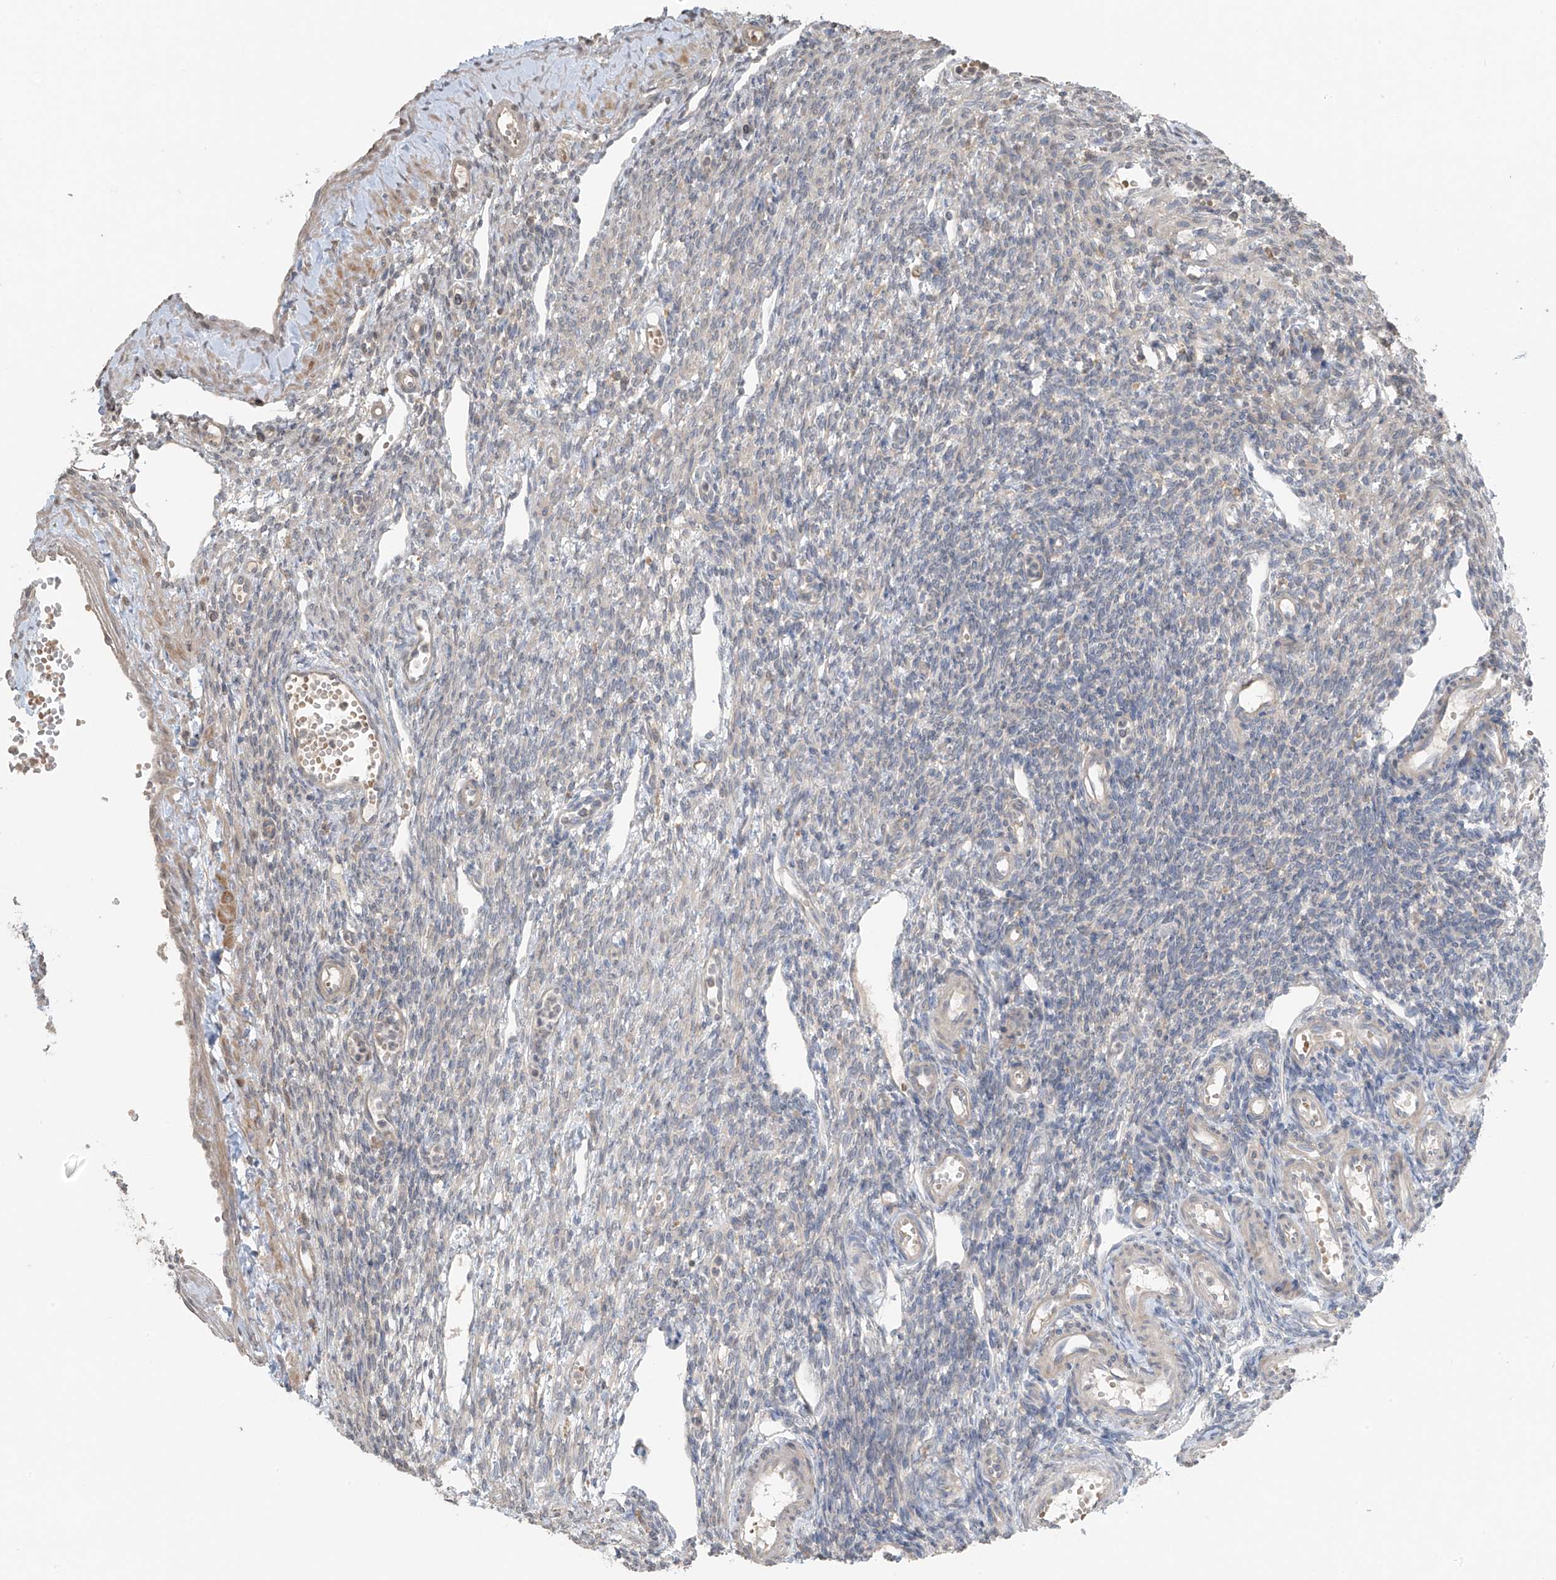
{"staining": {"intensity": "negative", "quantity": "none", "location": "none"}, "tissue": "ovary", "cell_type": "Follicle cells", "image_type": "normal", "snomed": [{"axis": "morphology", "description": "Normal tissue, NOS"}, {"axis": "morphology", "description": "Cyst, NOS"}, {"axis": "topography", "description": "Ovary"}], "caption": "IHC image of benign ovary stained for a protein (brown), which shows no expression in follicle cells. The staining was performed using DAB to visualize the protein expression in brown, while the nuclei were stained in blue with hematoxylin (Magnification: 20x).", "gene": "HOXA11", "patient": {"sex": "female", "age": 33}}